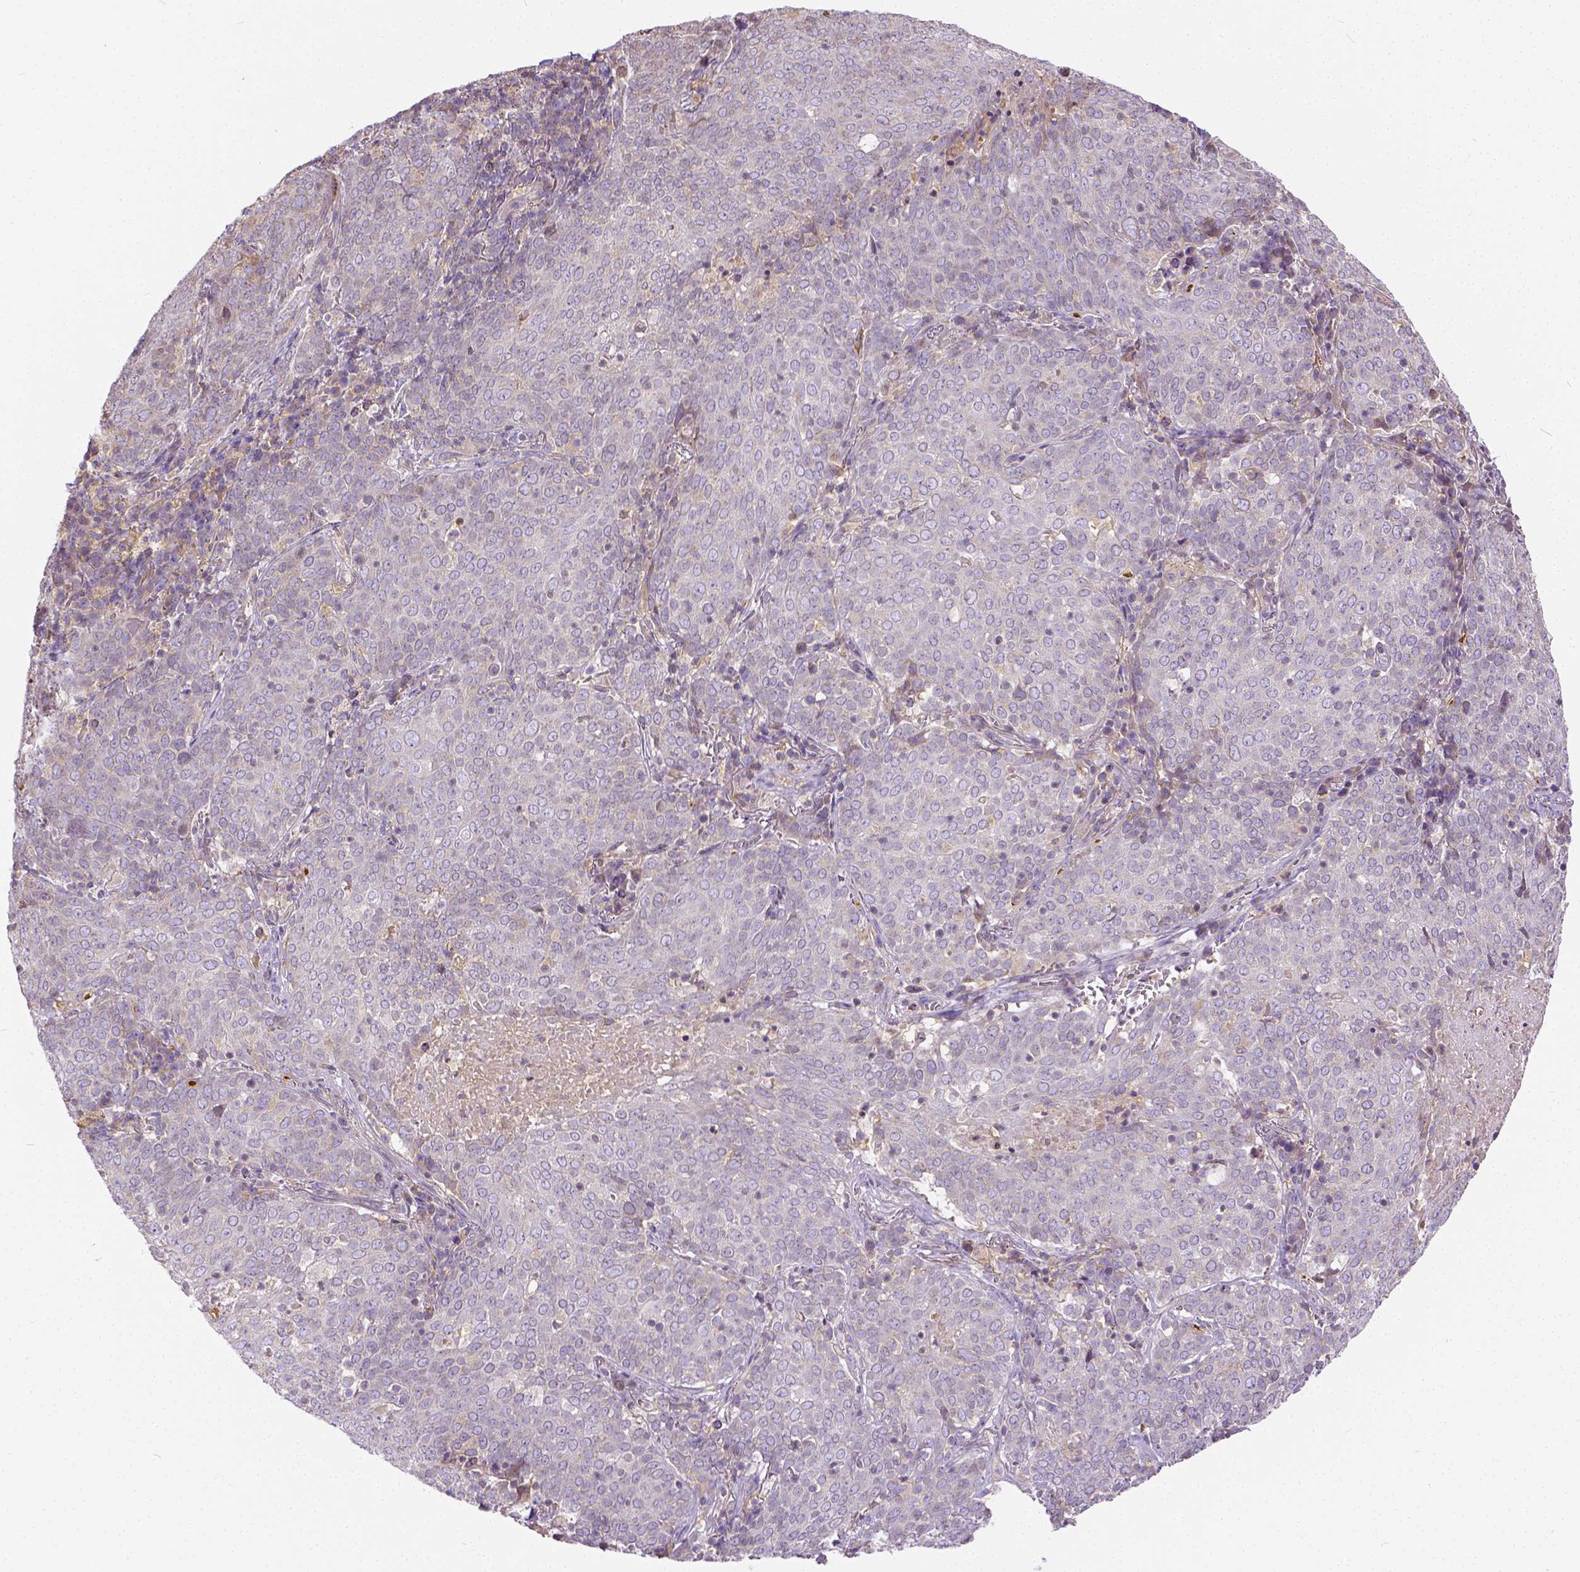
{"staining": {"intensity": "negative", "quantity": "none", "location": "none"}, "tissue": "lung cancer", "cell_type": "Tumor cells", "image_type": "cancer", "snomed": [{"axis": "morphology", "description": "Squamous cell carcinoma, NOS"}, {"axis": "topography", "description": "Lung"}], "caption": "This is an IHC micrograph of lung squamous cell carcinoma. There is no staining in tumor cells.", "gene": "CADM4", "patient": {"sex": "male", "age": 82}}